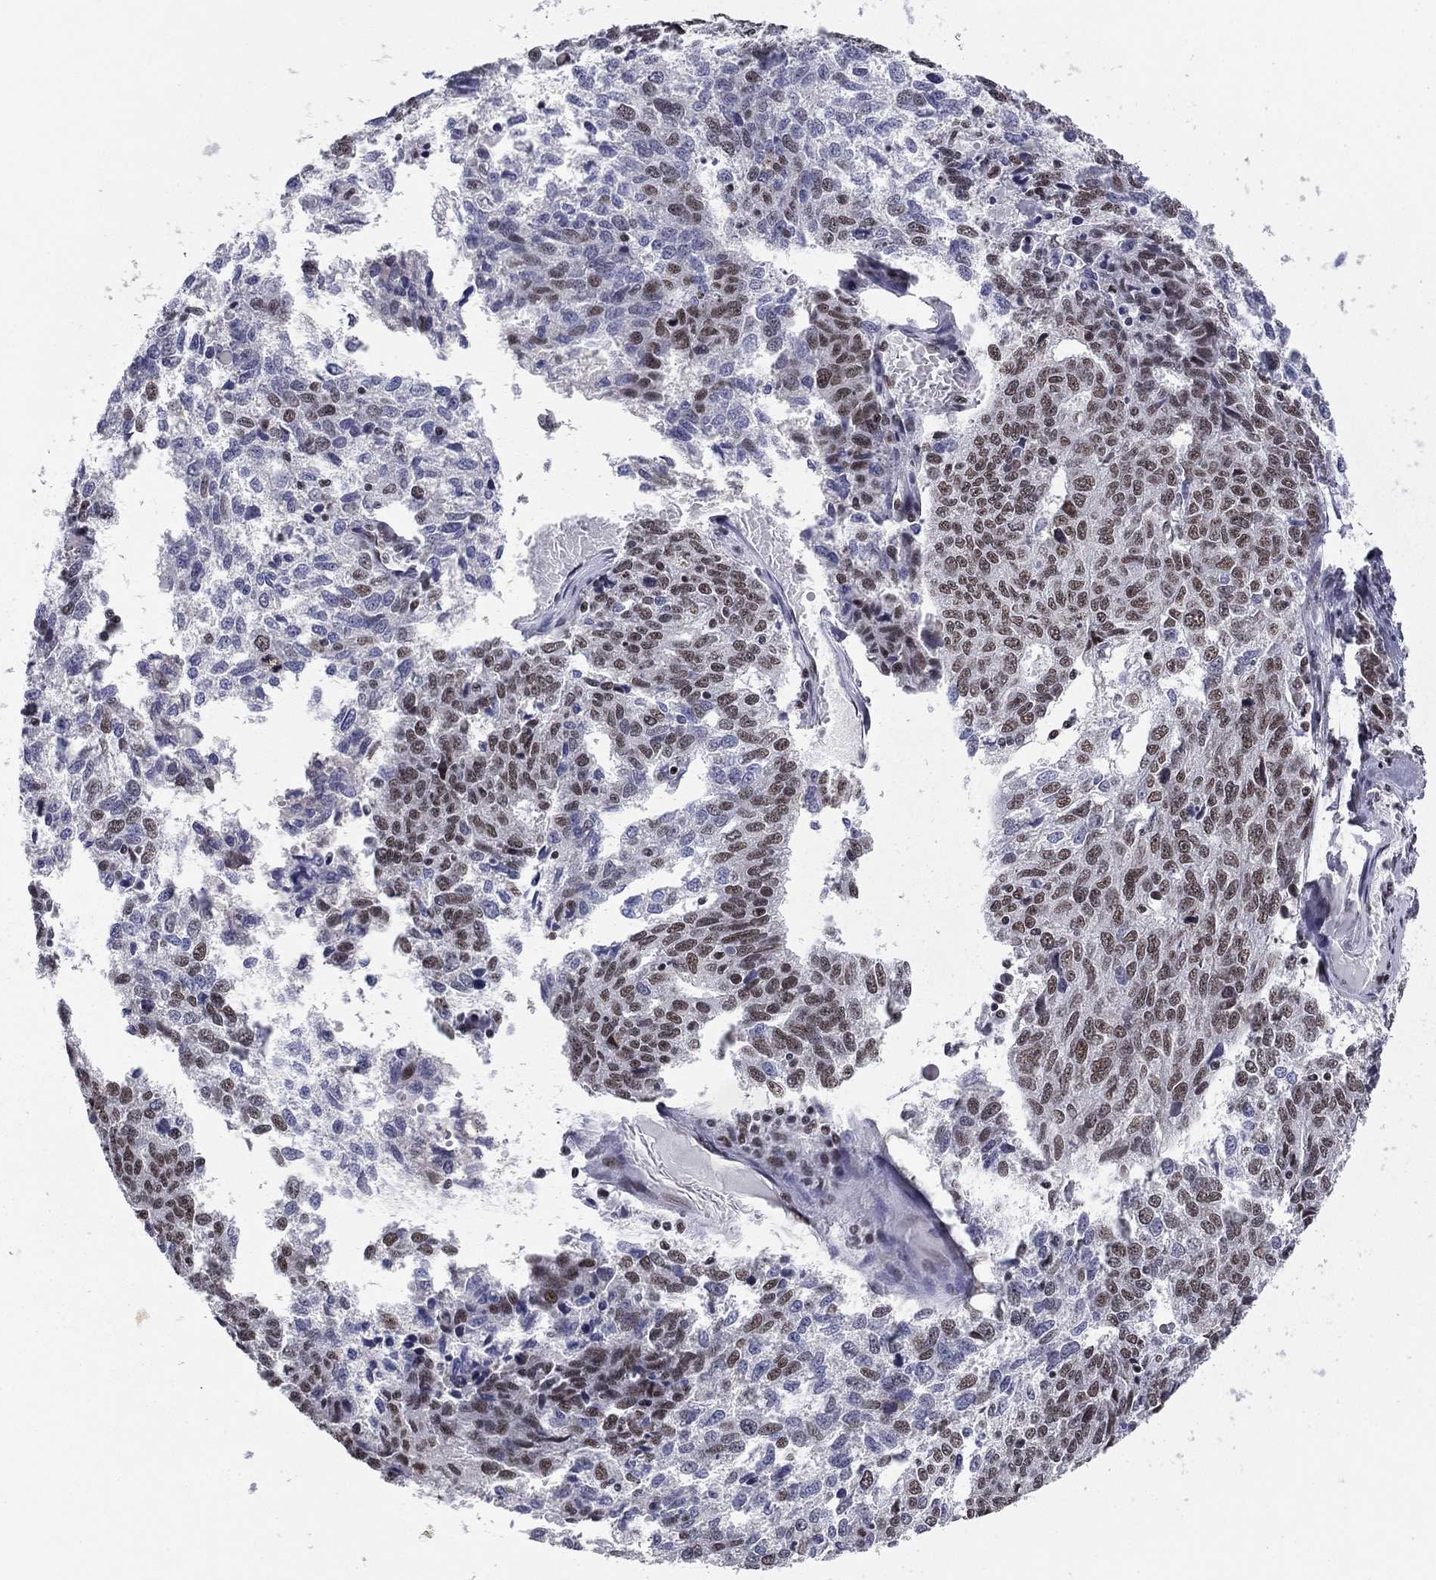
{"staining": {"intensity": "moderate", "quantity": "25%-75%", "location": "nuclear"}, "tissue": "ovarian cancer", "cell_type": "Tumor cells", "image_type": "cancer", "snomed": [{"axis": "morphology", "description": "Cystadenocarcinoma, serous, NOS"}, {"axis": "topography", "description": "Ovary"}], "caption": "Ovarian serous cystadenocarcinoma was stained to show a protein in brown. There is medium levels of moderate nuclear staining in approximately 25%-75% of tumor cells.", "gene": "ETV5", "patient": {"sex": "female", "age": 71}}